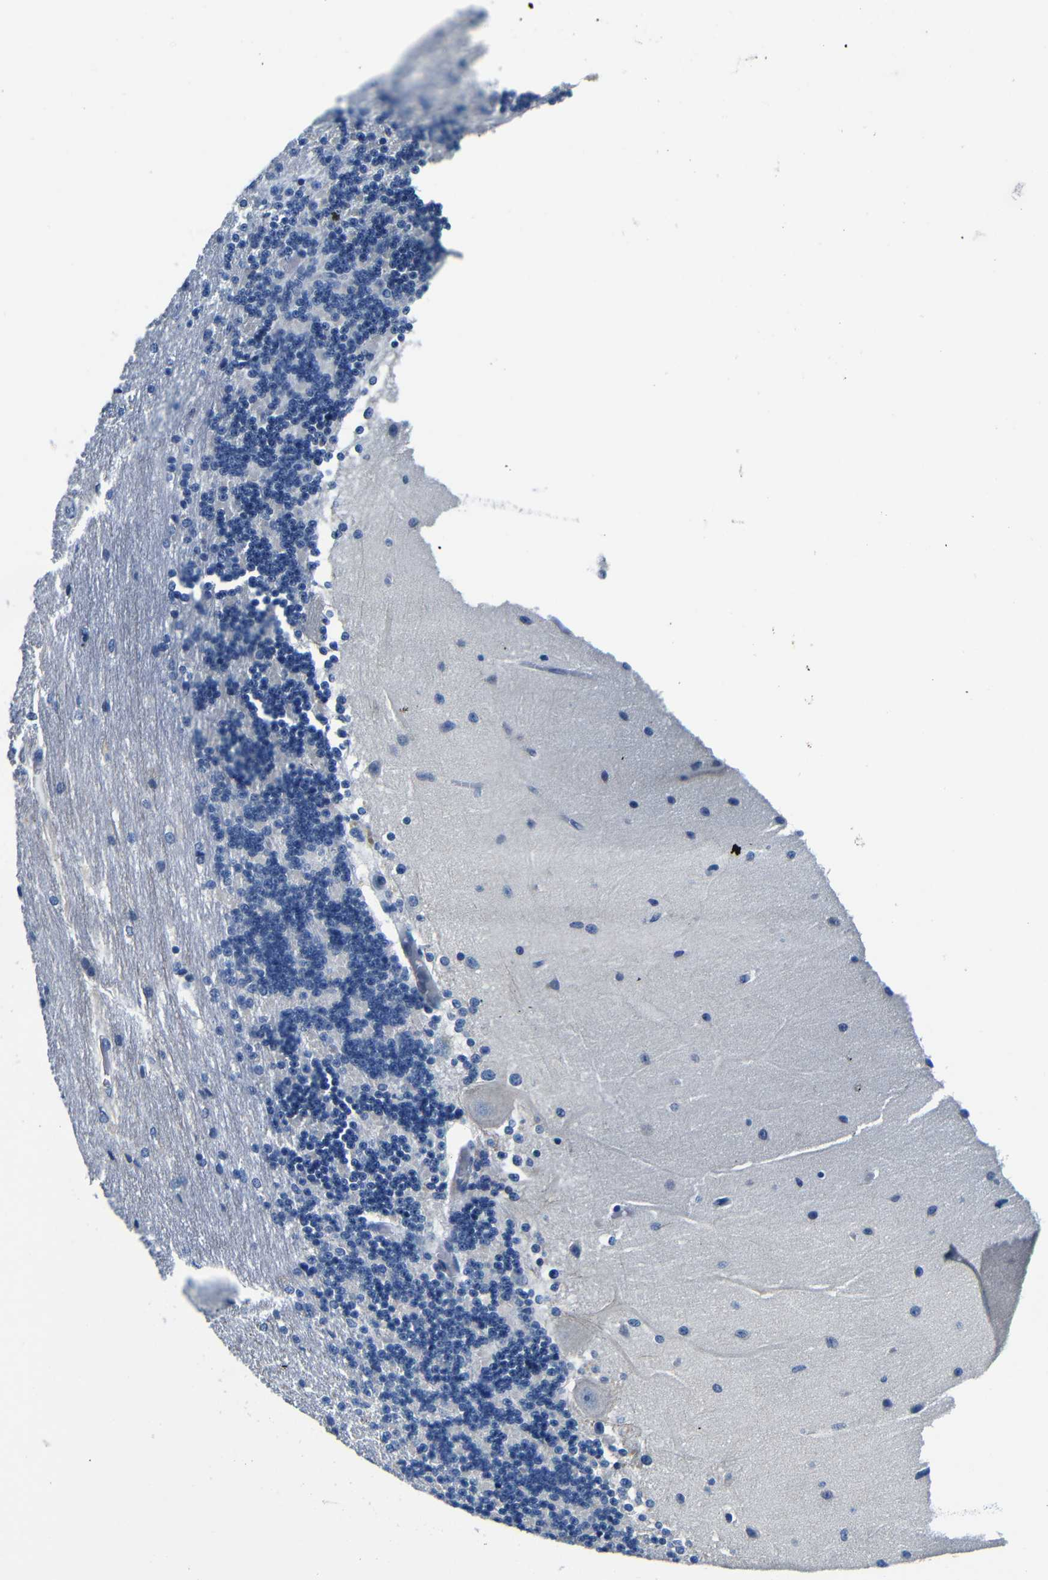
{"staining": {"intensity": "negative", "quantity": "none", "location": "none"}, "tissue": "cerebellum", "cell_type": "Cells in granular layer", "image_type": "normal", "snomed": [{"axis": "morphology", "description": "Normal tissue, NOS"}, {"axis": "topography", "description": "Cerebellum"}], "caption": "Immunohistochemistry histopathology image of benign cerebellum: cerebellum stained with DAB (3,3'-diaminobenzidine) displays no significant protein positivity in cells in granular layer. (DAB immunohistochemistry with hematoxylin counter stain).", "gene": "TNFAIP1", "patient": {"sex": "female", "age": 54}}